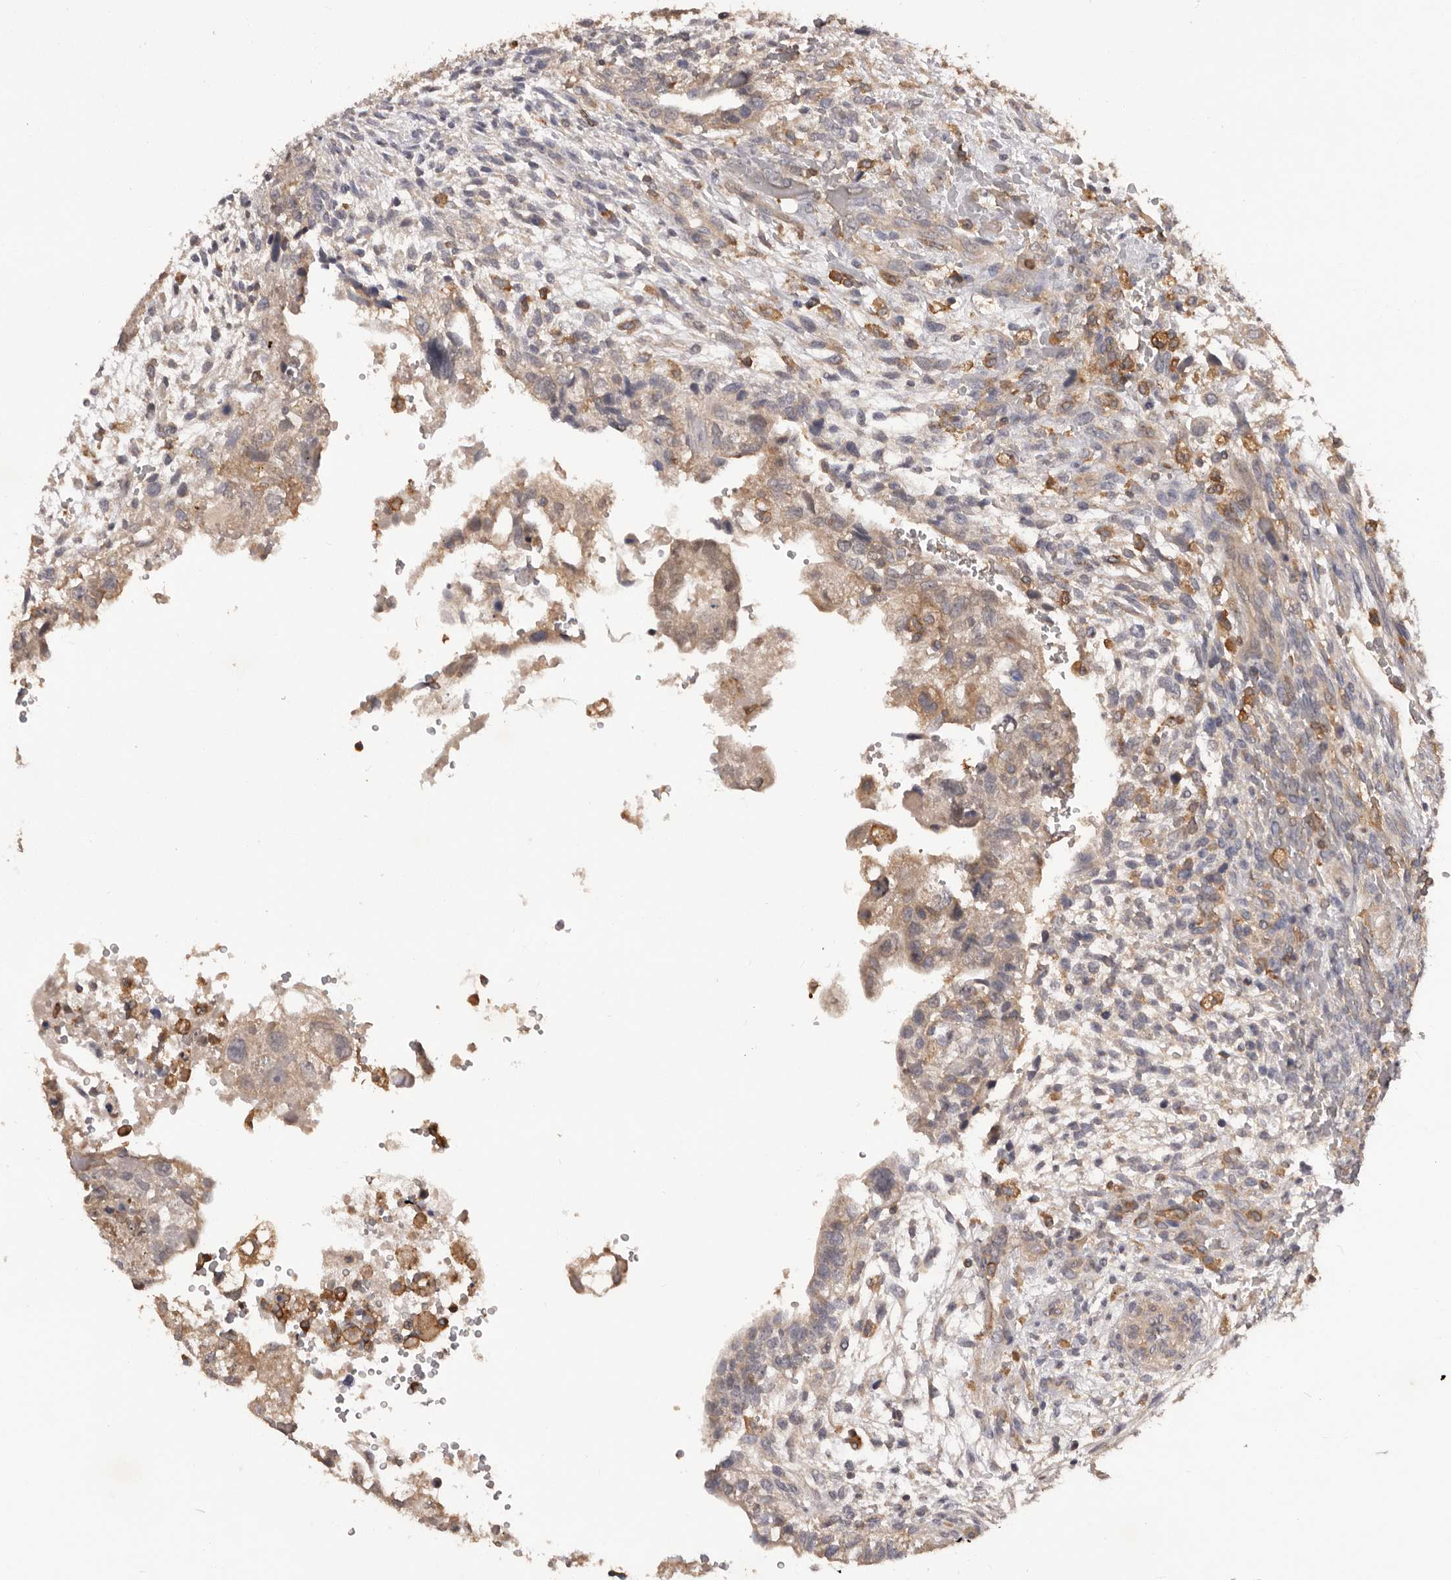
{"staining": {"intensity": "weak", "quantity": "25%-75%", "location": "cytoplasmic/membranous"}, "tissue": "testis cancer", "cell_type": "Tumor cells", "image_type": "cancer", "snomed": [{"axis": "morphology", "description": "Carcinoma, Embryonal, NOS"}, {"axis": "topography", "description": "Testis"}], "caption": "Immunohistochemical staining of testis cancer (embryonal carcinoma) reveals low levels of weak cytoplasmic/membranous protein expression in about 25%-75% of tumor cells.", "gene": "GLIPR2", "patient": {"sex": "male", "age": 37}}